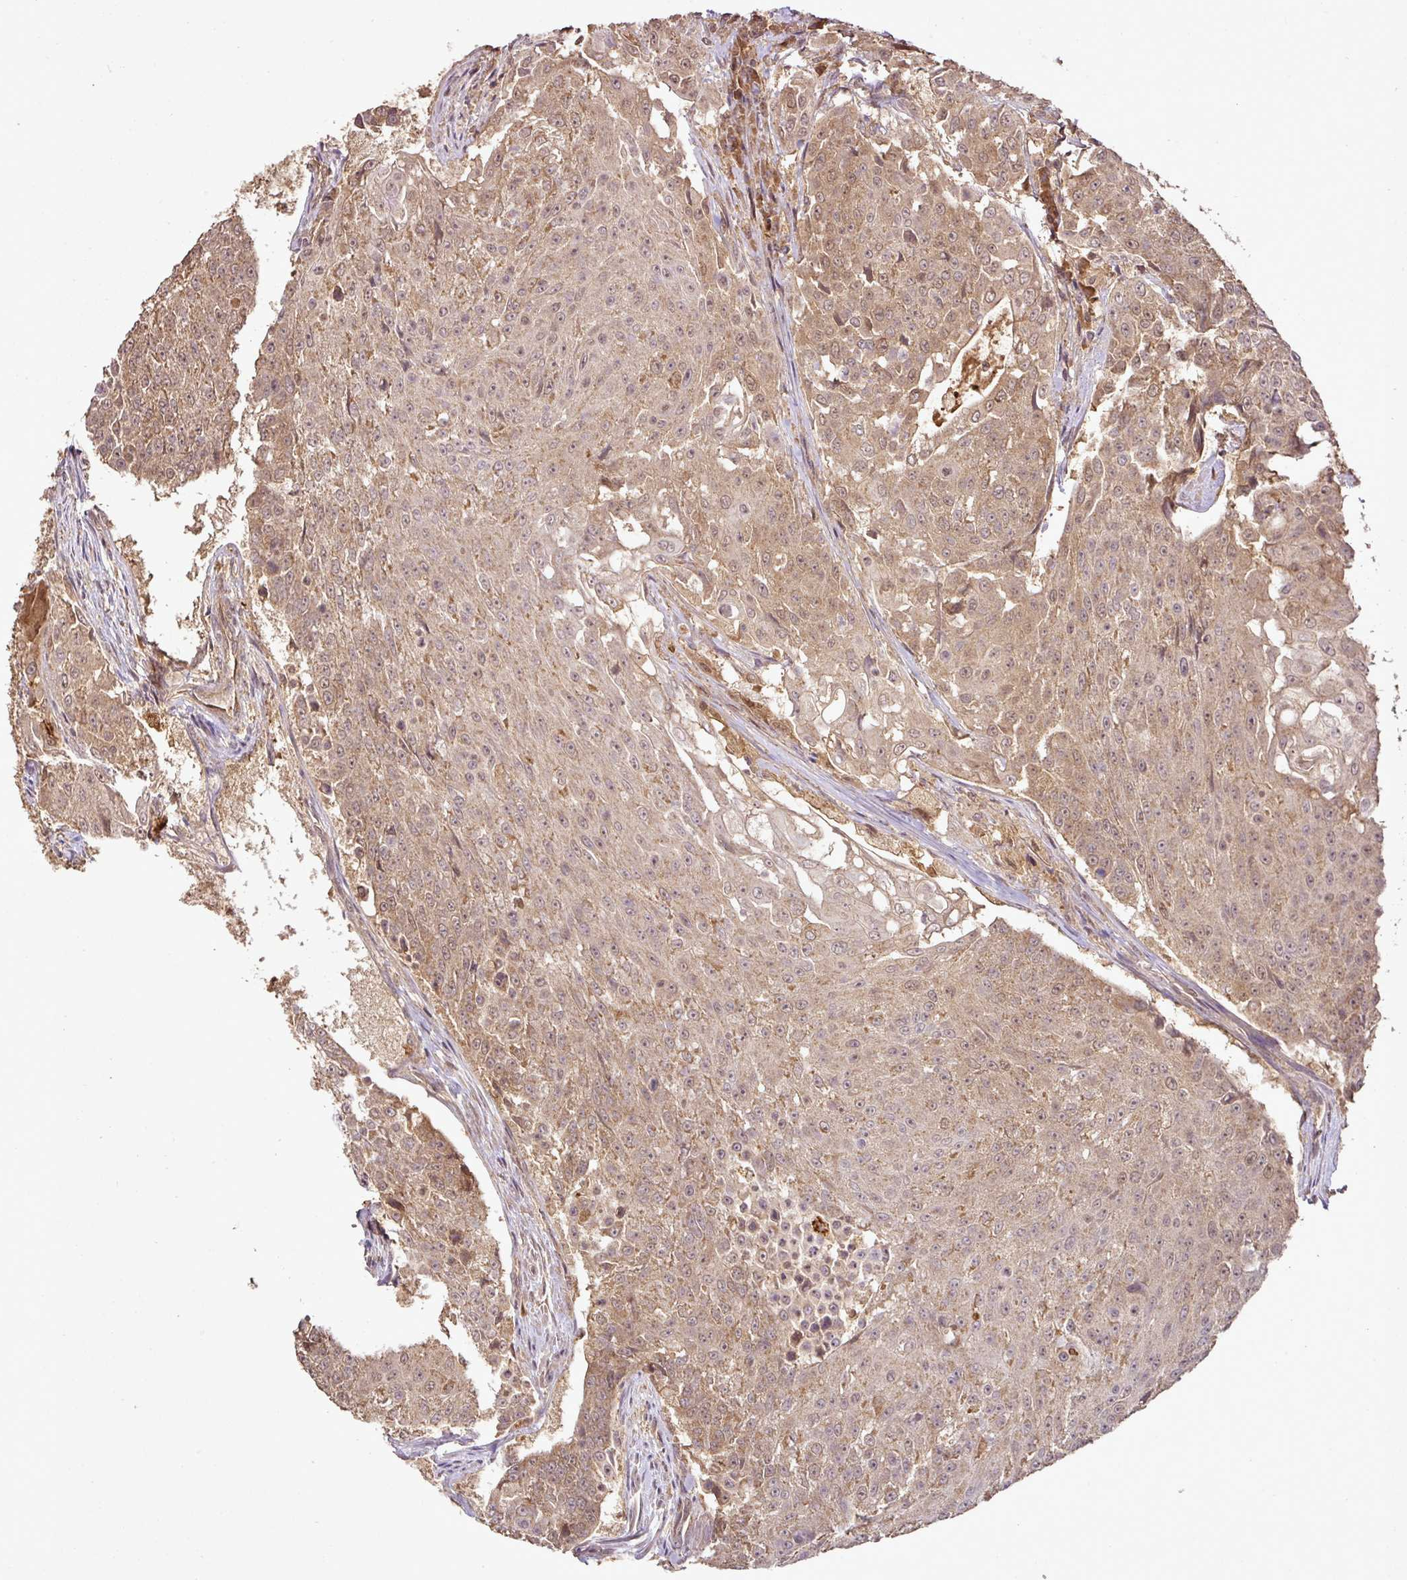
{"staining": {"intensity": "moderate", "quantity": ">75%", "location": "cytoplasmic/membranous,nuclear"}, "tissue": "urothelial cancer", "cell_type": "Tumor cells", "image_type": "cancer", "snomed": [{"axis": "morphology", "description": "Urothelial carcinoma, High grade"}, {"axis": "topography", "description": "Urinary bladder"}], "caption": "Immunohistochemical staining of urothelial cancer displays medium levels of moderate cytoplasmic/membranous and nuclear expression in approximately >75% of tumor cells.", "gene": "FAIM", "patient": {"sex": "female", "age": 63}}